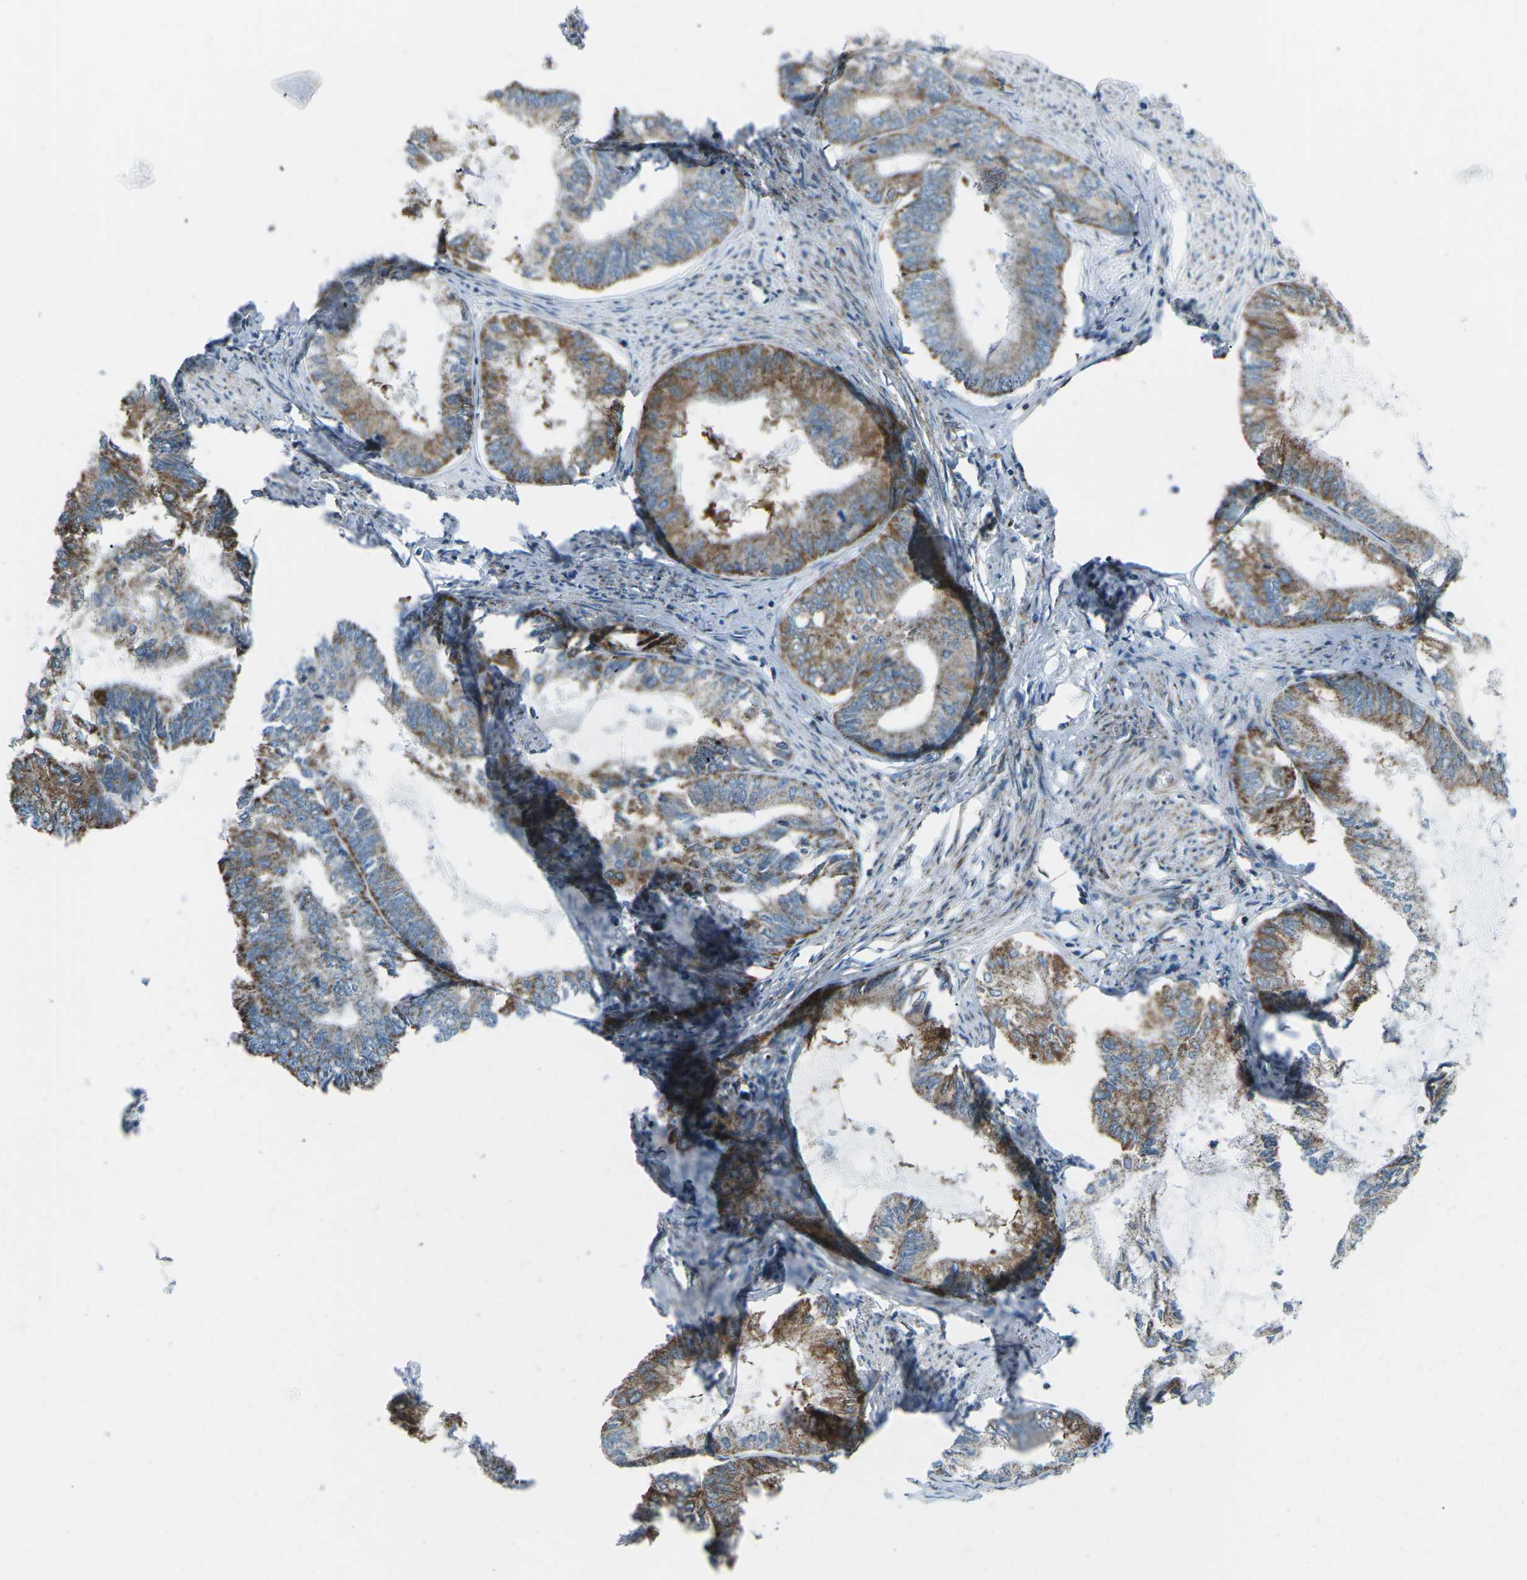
{"staining": {"intensity": "moderate", "quantity": ">75%", "location": "cytoplasmic/membranous"}, "tissue": "endometrial cancer", "cell_type": "Tumor cells", "image_type": "cancer", "snomed": [{"axis": "morphology", "description": "Adenocarcinoma, NOS"}, {"axis": "topography", "description": "Endometrium"}], "caption": "Moderate cytoplasmic/membranous positivity is present in approximately >75% of tumor cells in endometrial adenocarcinoma.", "gene": "RFESD", "patient": {"sex": "female", "age": 86}}